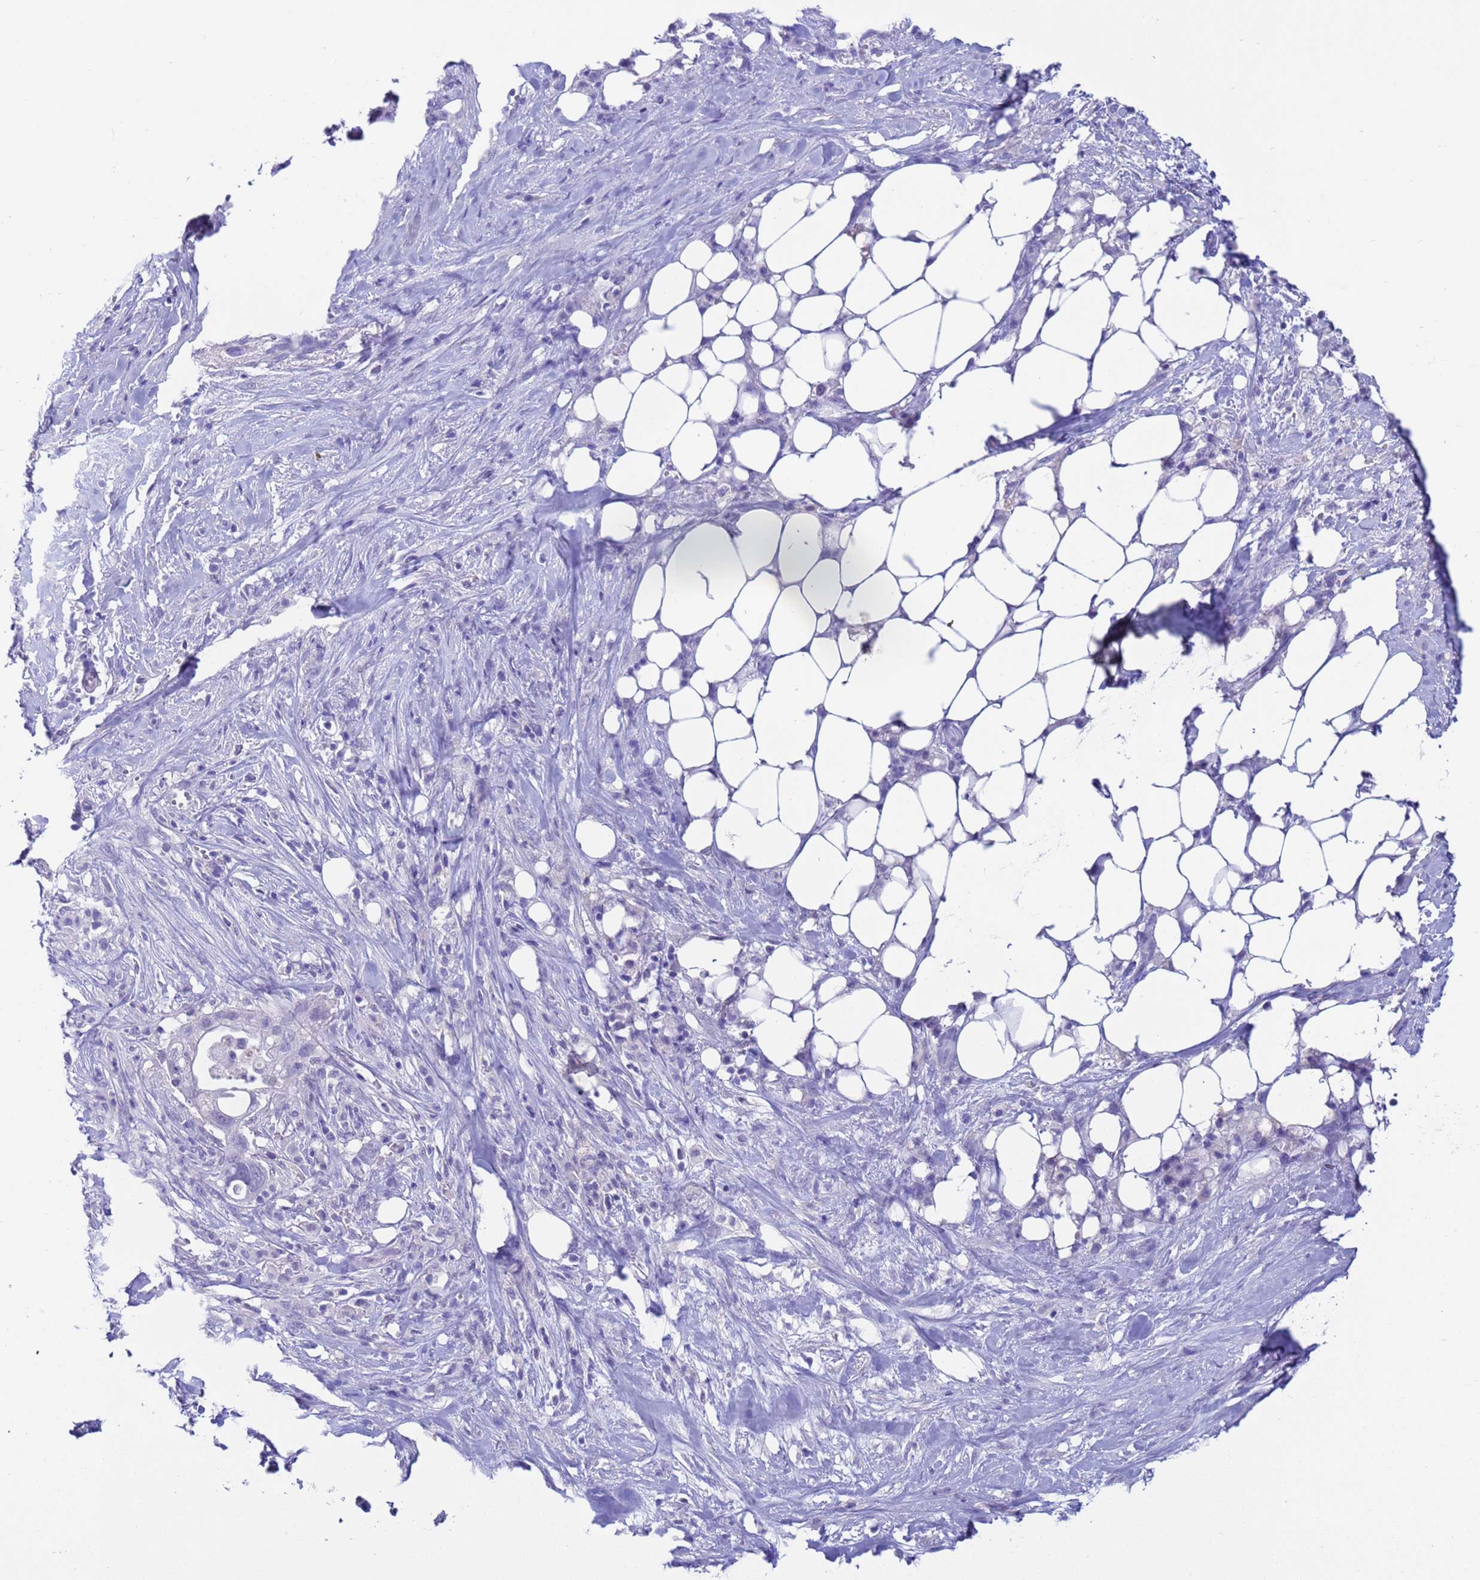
{"staining": {"intensity": "negative", "quantity": "none", "location": "none"}, "tissue": "pancreatic cancer", "cell_type": "Tumor cells", "image_type": "cancer", "snomed": [{"axis": "morphology", "description": "Adenocarcinoma, NOS"}, {"axis": "topography", "description": "Pancreas"}], "caption": "A high-resolution image shows IHC staining of pancreatic cancer (adenocarcinoma), which reveals no significant staining in tumor cells. (Immunohistochemistry, brightfield microscopy, high magnification).", "gene": "CKM", "patient": {"sex": "male", "age": 44}}